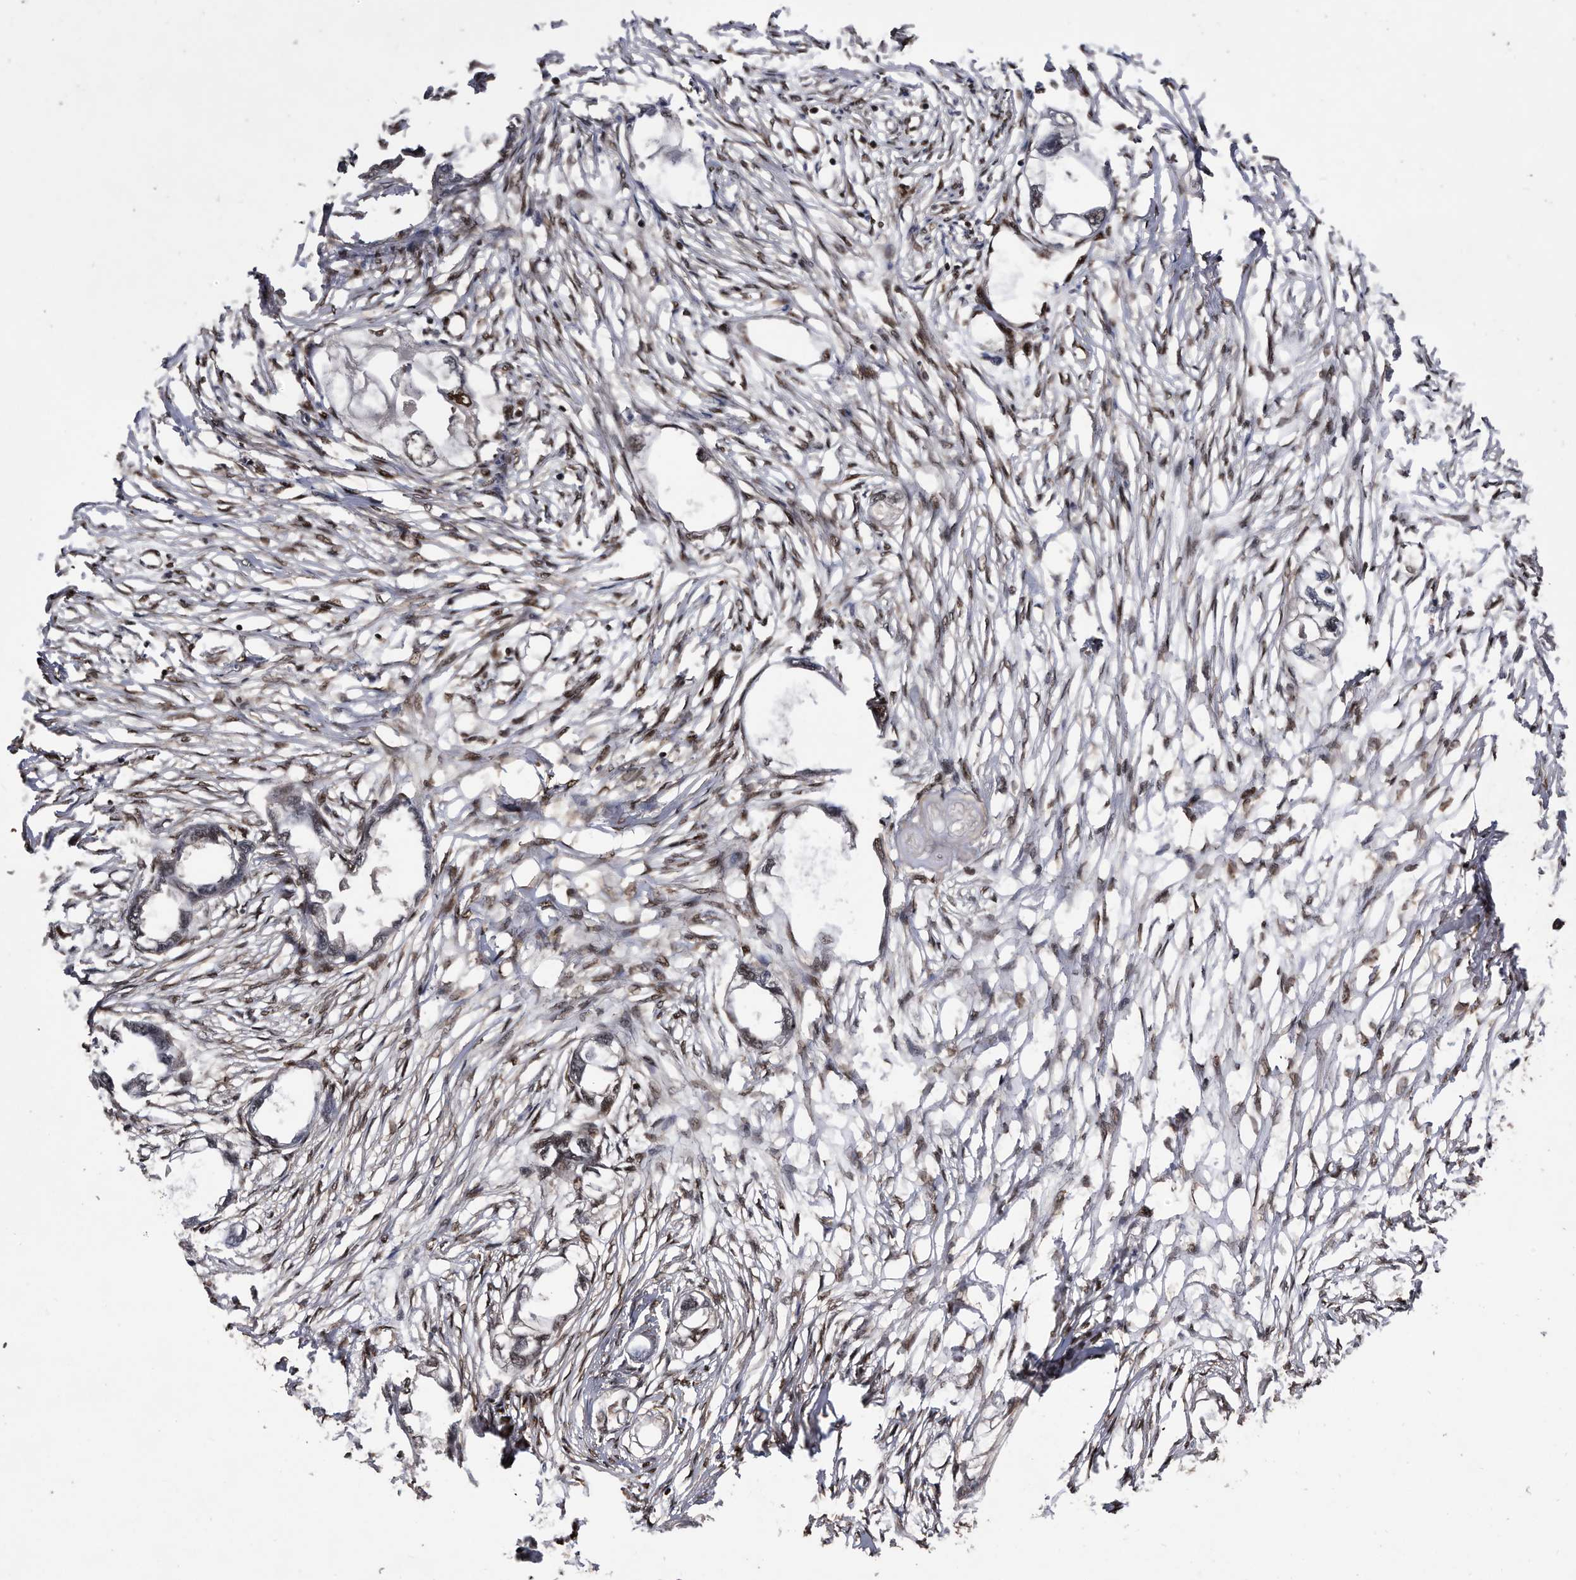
{"staining": {"intensity": "weak", "quantity": "<25%", "location": "nuclear"}, "tissue": "endometrial cancer", "cell_type": "Tumor cells", "image_type": "cancer", "snomed": [{"axis": "morphology", "description": "Adenocarcinoma, NOS"}, {"axis": "morphology", "description": "Adenocarcinoma, metastatic, NOS"}, {"axis": "topography", "description": "Adipose tissue"}, {"axis": "topography", "description": "Endometrium"}], "caption": "High magnification brightfield microscopy of endometrial cancer stained with DAB (3,3'-diaminobenzidine) (brown) and counterstained with hematoxylin (blue): tumor cells show no significant positivity.", "gene": "RAD23B", "patient": {"sex": "female", "age": 67}}